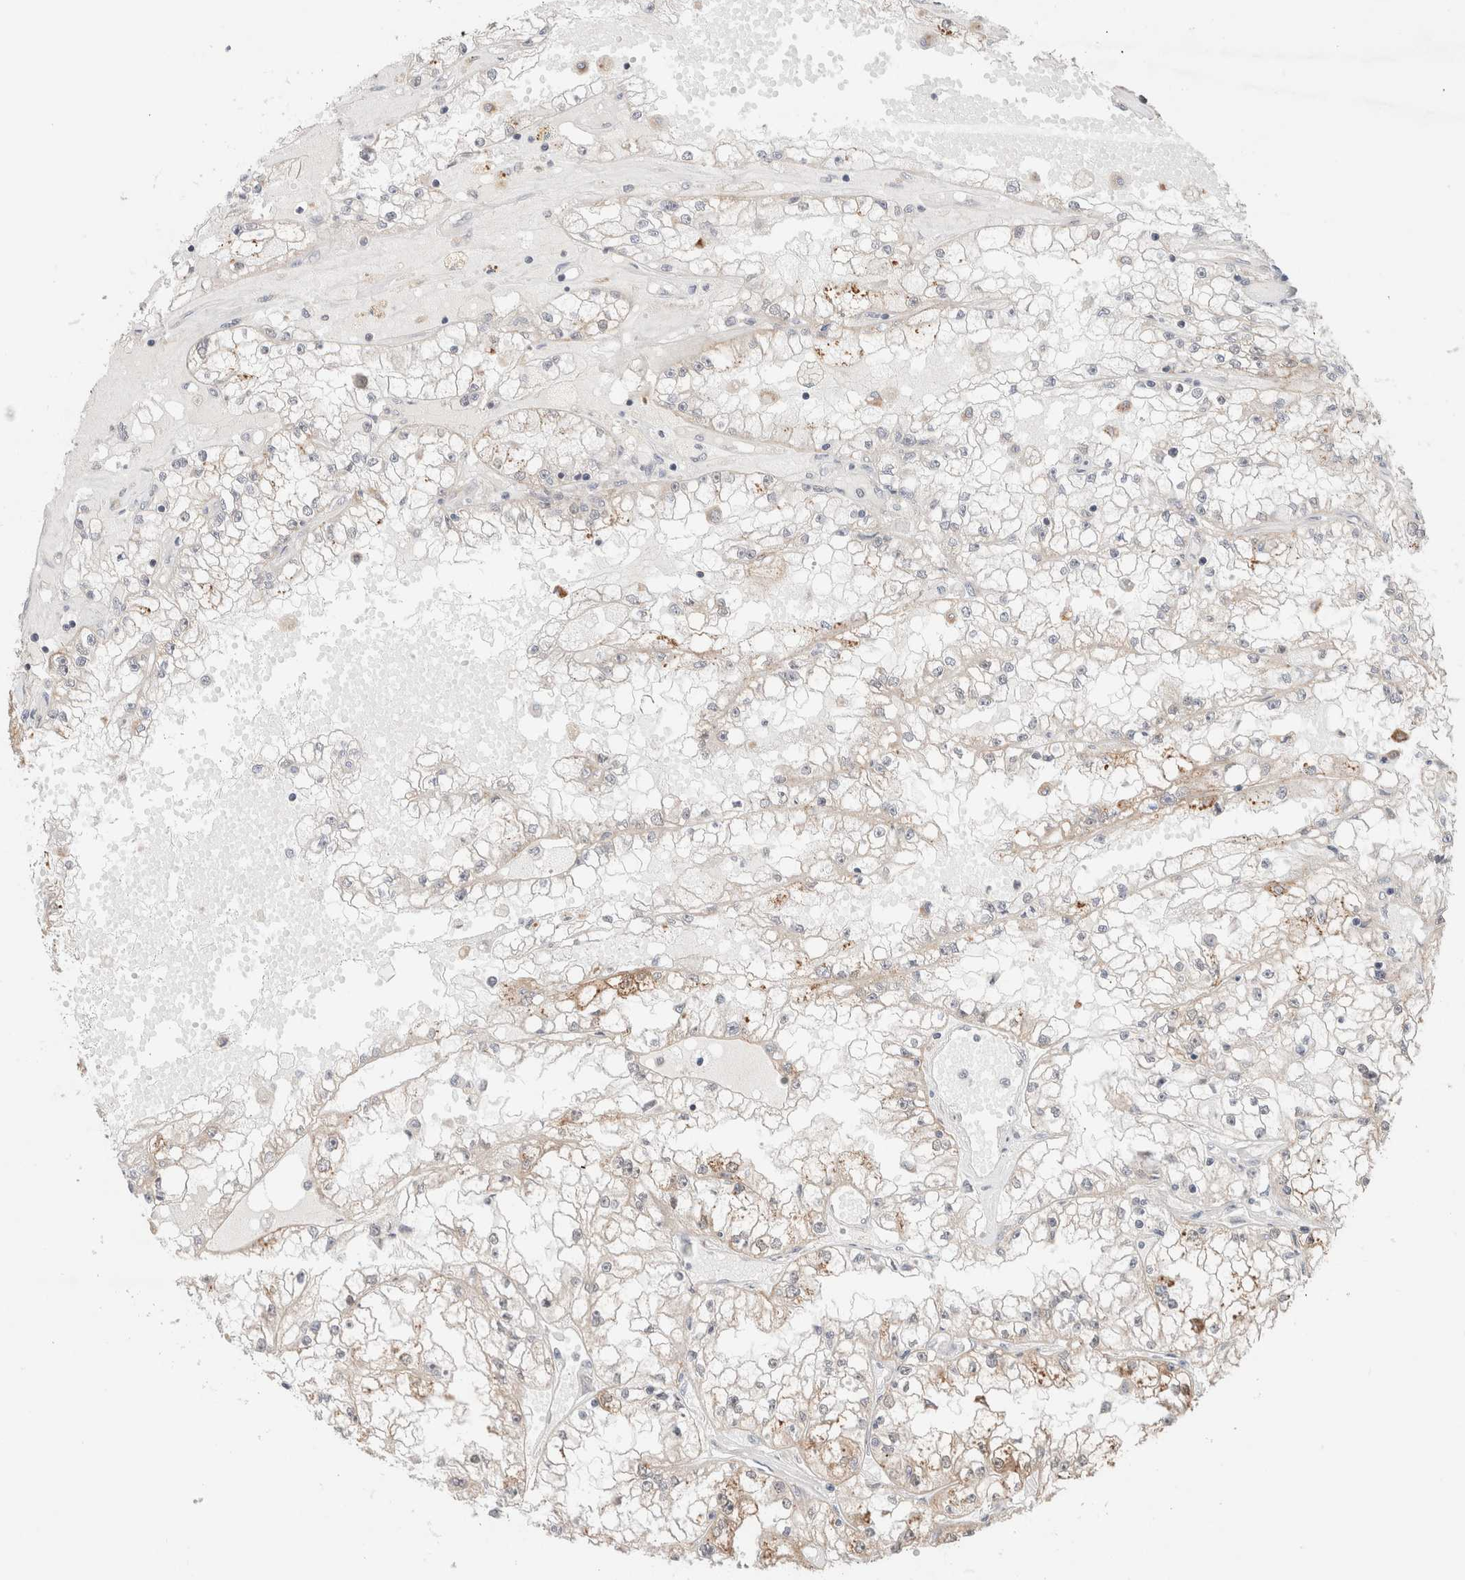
{"staining": {"intensity": "moderate", "quantity": "25%-75%", "location": "cytoplasmic/membranous"}, "tissue": "renal cancer", "cell_type": "Tumor cells", "image_type": "cancer", "snomed": [{"axis": "morphology", "description": "Adenocarcinoma, NOS"}, {"axis": "topography", "description": "Kidney"}], "caption": "This micrograph reveals renal cancer stained with immunohistochemistry to label a protein in brown. The cytoplasmic/membranous of tumor cells show moderate positivity for the protein. Nuclei are counter-stained blue.", "gene": "ERI3", "patient": {"sex": "male", "age": 56}}